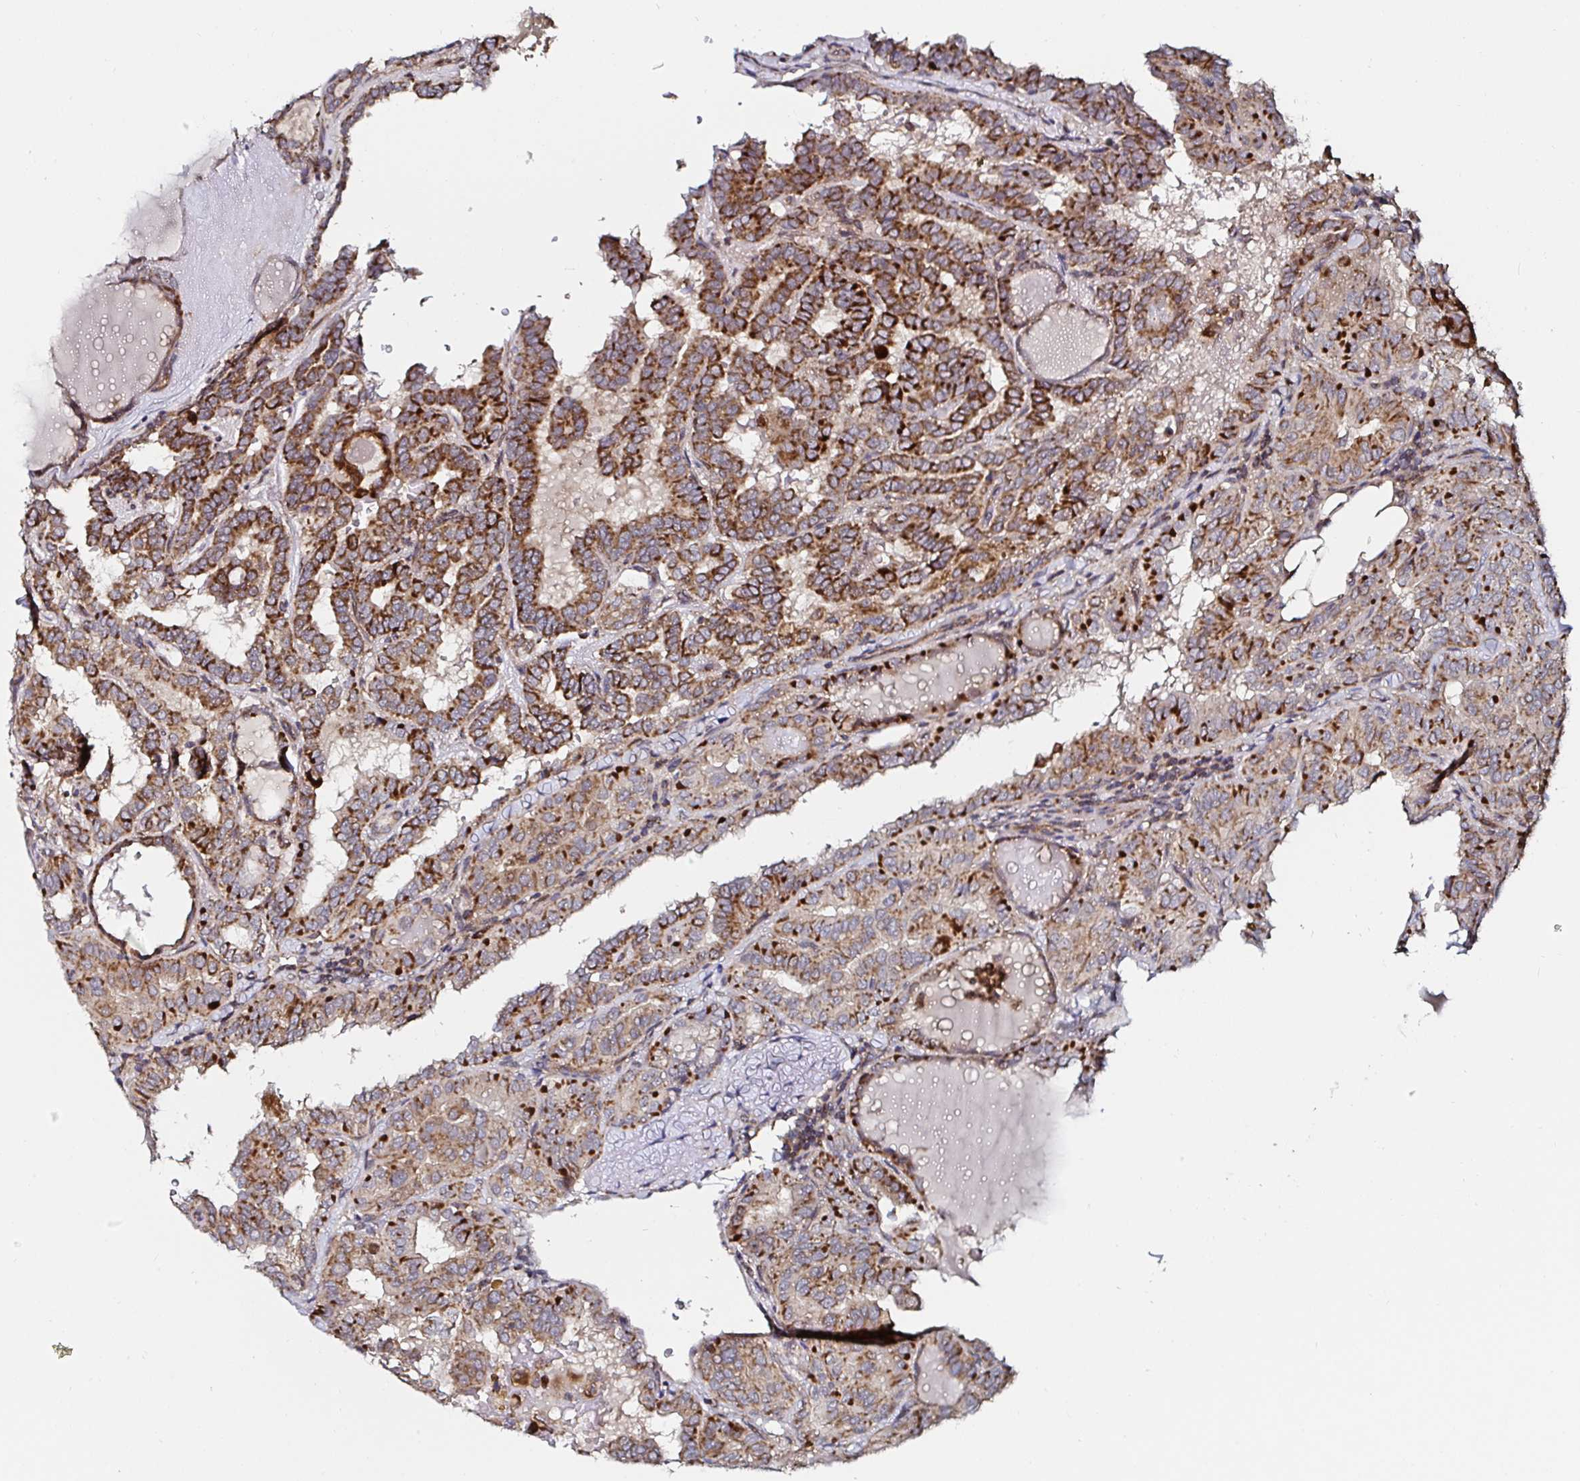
{"staining": {"intensity": "strong", "quantity": ">75%", "location": "cytoplasmic/membranous"}, "tissue": "thyroid cancer", "cell_type": "Tumor cells", "image_type": "cancer", "snomed": [{"axis": "morphology", "description": "Papillary adenocarcinoma, NOS"}, {"axis": "topography", "description": "Thyroid gland"}], "caption": "Strong cytoplasmic/membranous staining is appreciated in about >75% of tumor cells in thyroid papillary adenocarcinoma.", "gene": "ATAD3B", "patient": {"sex": "female", "age": 46}}